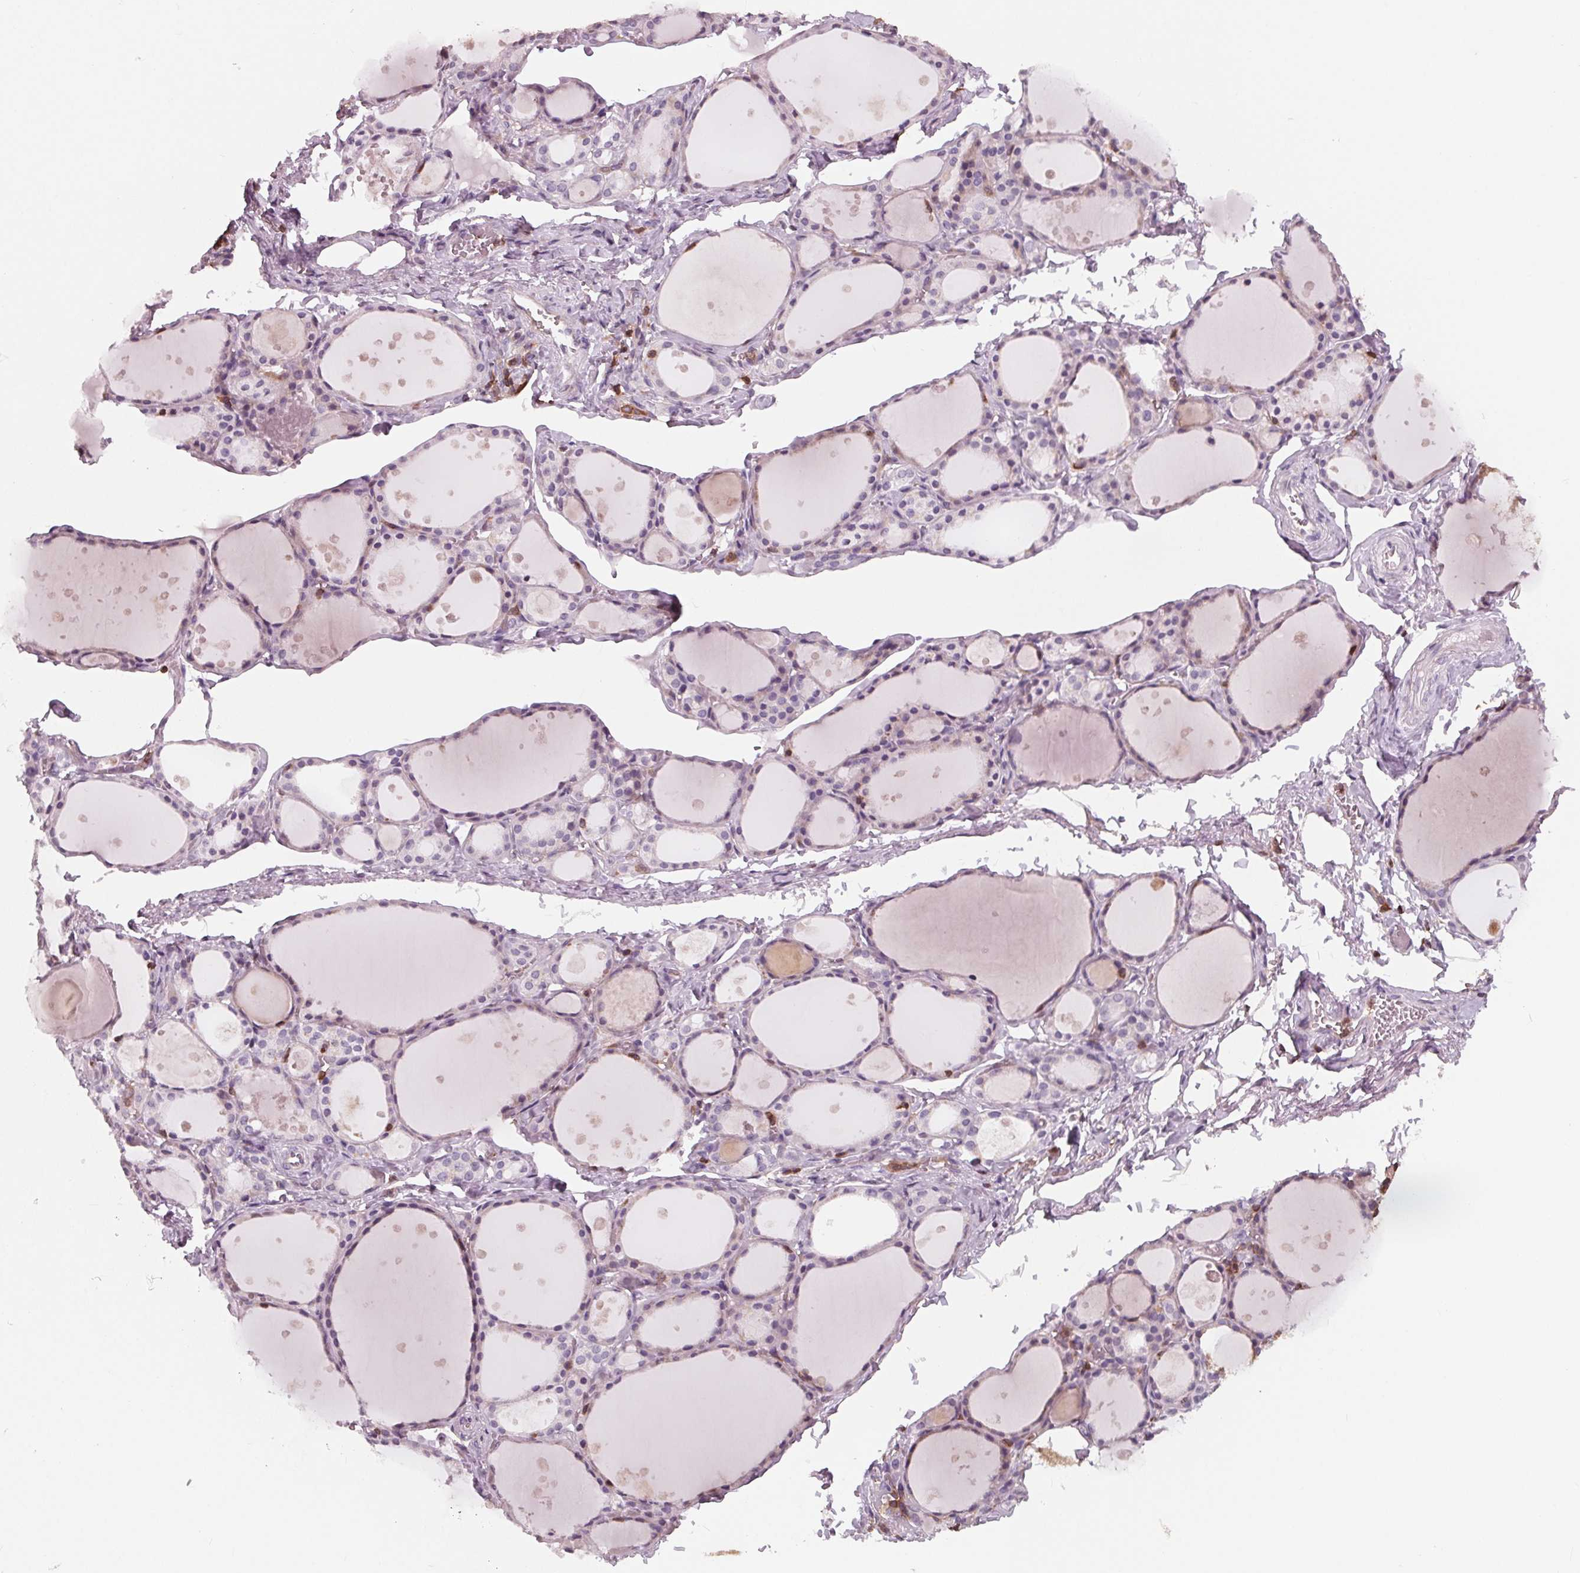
{"staining": {"intensity": "negative", "quantity": "none", "location": "none"}, "tissue": "thyroid gland", "cell_type": "Glandular cells", "image_type": "normal", "snomed": [{"axis": "morphology", "description": "Normal tissue, NOS"}, {"axis": "topography", "description": "Thyroid gland"}], "caption": "DAB immunohistochemical staining of benign thyroid gland exhibits no significant positivity in glandular cells.", "gene": "ARHGAP25", "patient": {"sex": "male", "age": 68}}